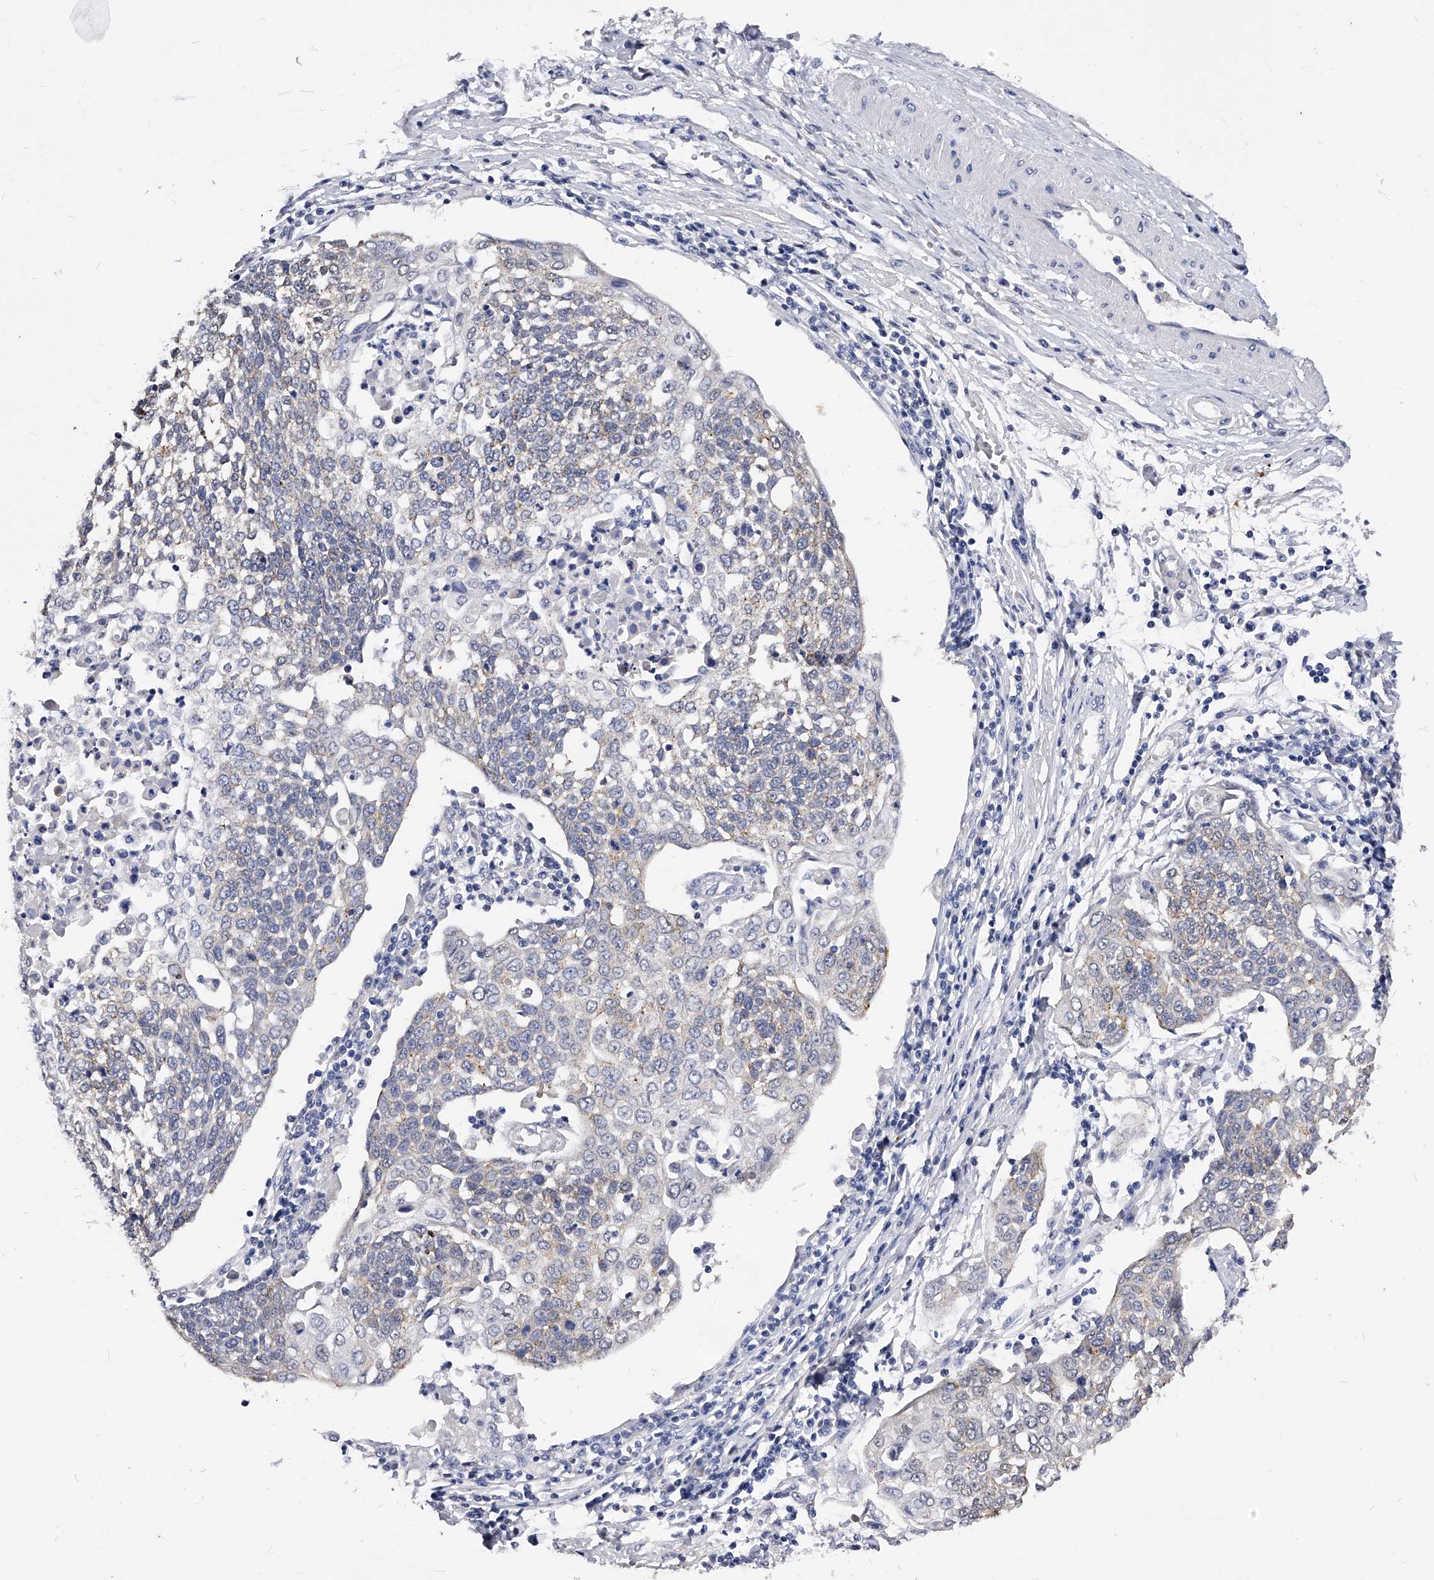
{"staining": {"intensity": "weak", "quantity": "<25%", "location": "cytoplasmic/membranous"}, "tissue": "cervical cancer", "cell_type": "Tumor cells", "image_type": "cancer", "snomed": [{"axis": "morphology", "description": "Squamous cell carcinoma, NOS"}, {"axis": "topography", "description": "Cervix"}], "caption": "Cervical squamous cell carcinoma was stained to show a protein in brown. There is no significant staining in tumor cells.", "gene": "ZNF529", "patient": {"sex": "female", "age": 34}}